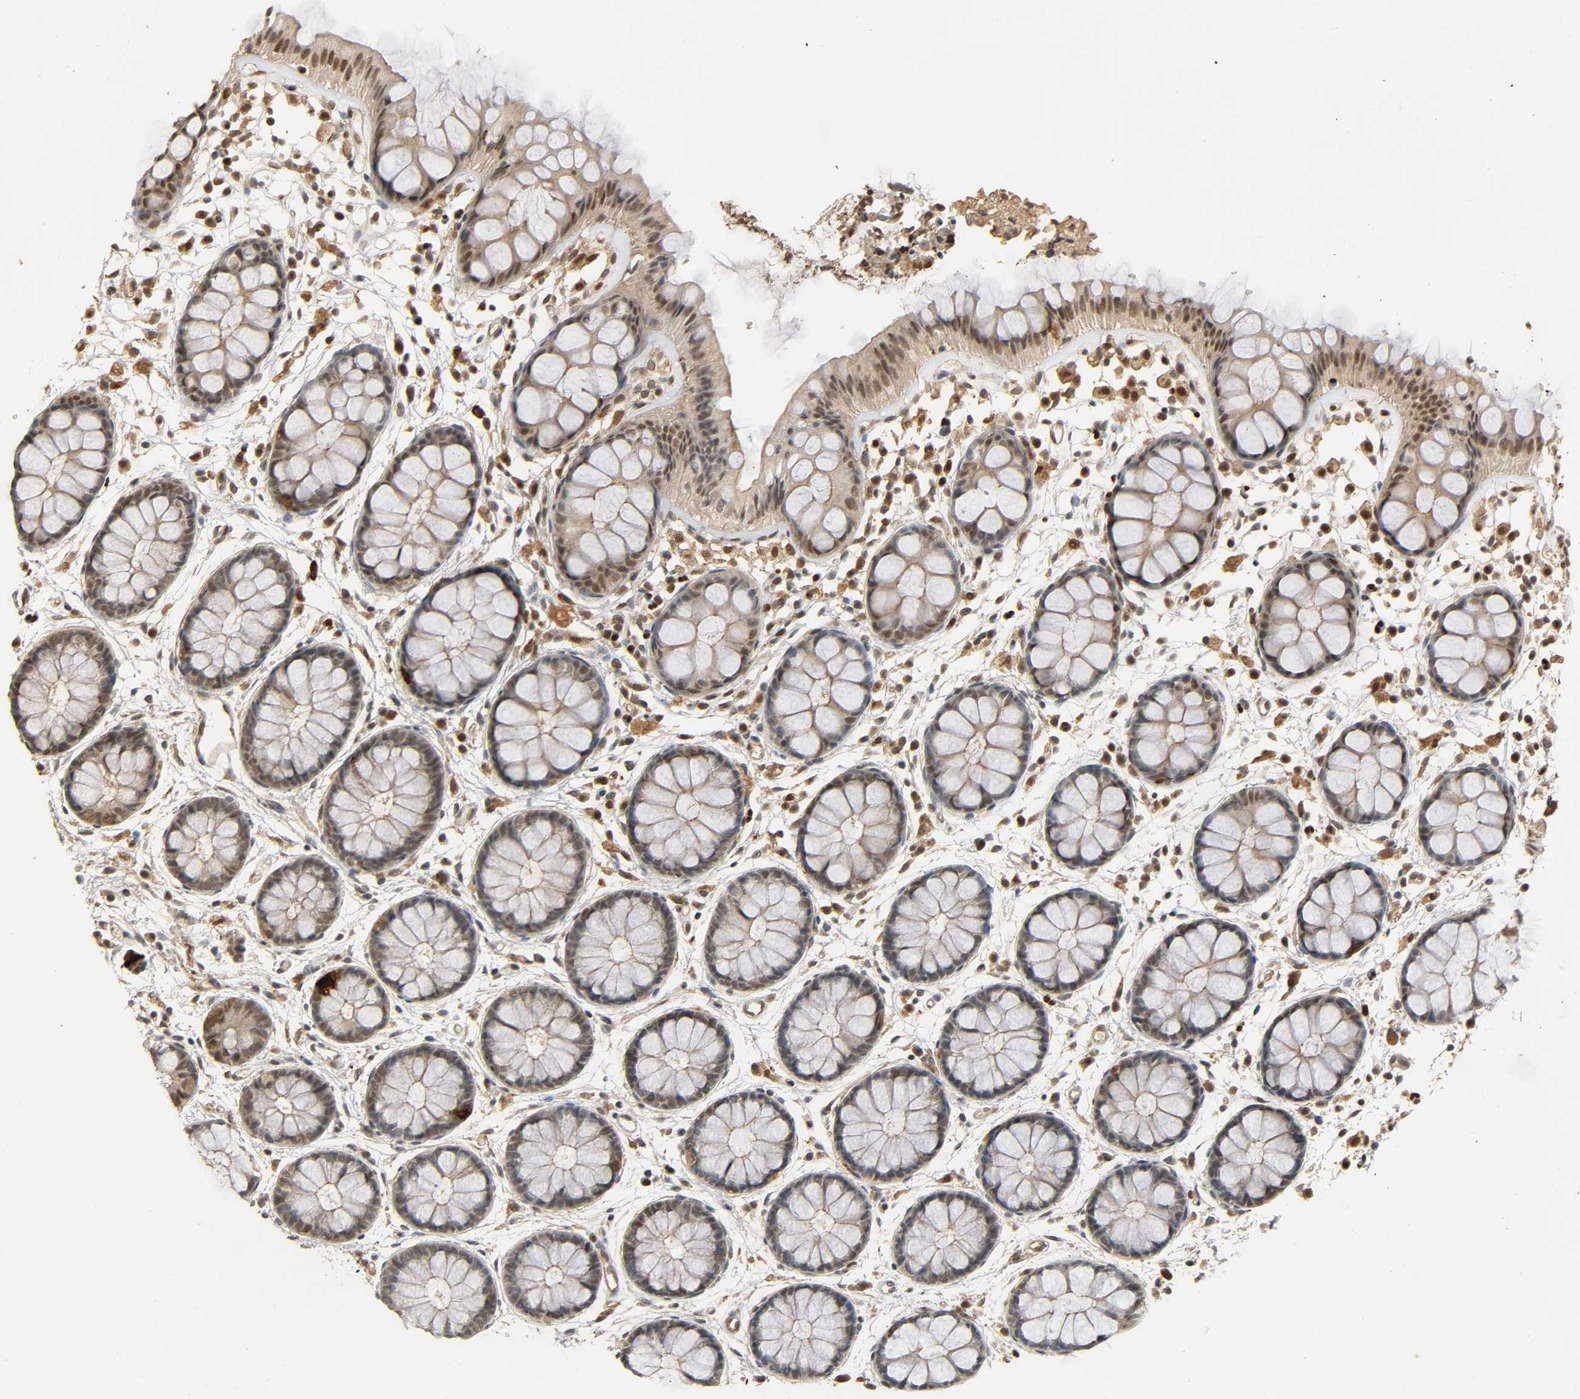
{"staining": {"intensity": "moderate", "quantity": "25%-75%", "location": "nuclear"}, "tissue": "rectum", "cell_type": "Glandular cells", "image_type": "normal", "snomed": [{"axis": "morphology", "description": "Normal tissue, NOS"}, {"axis": "topography", "description": "Rectum"}], "caption": "Immunohistochemical staining of unremarkable human rectum displays moderate nuclear protein staining in about 25%-75% of glandular cells. Immunohistochemistry stains the protein in brown and the nuclei are stained blue.", "gene": "ZFPM2", "patient": {"sex": "female", "age": 66}}